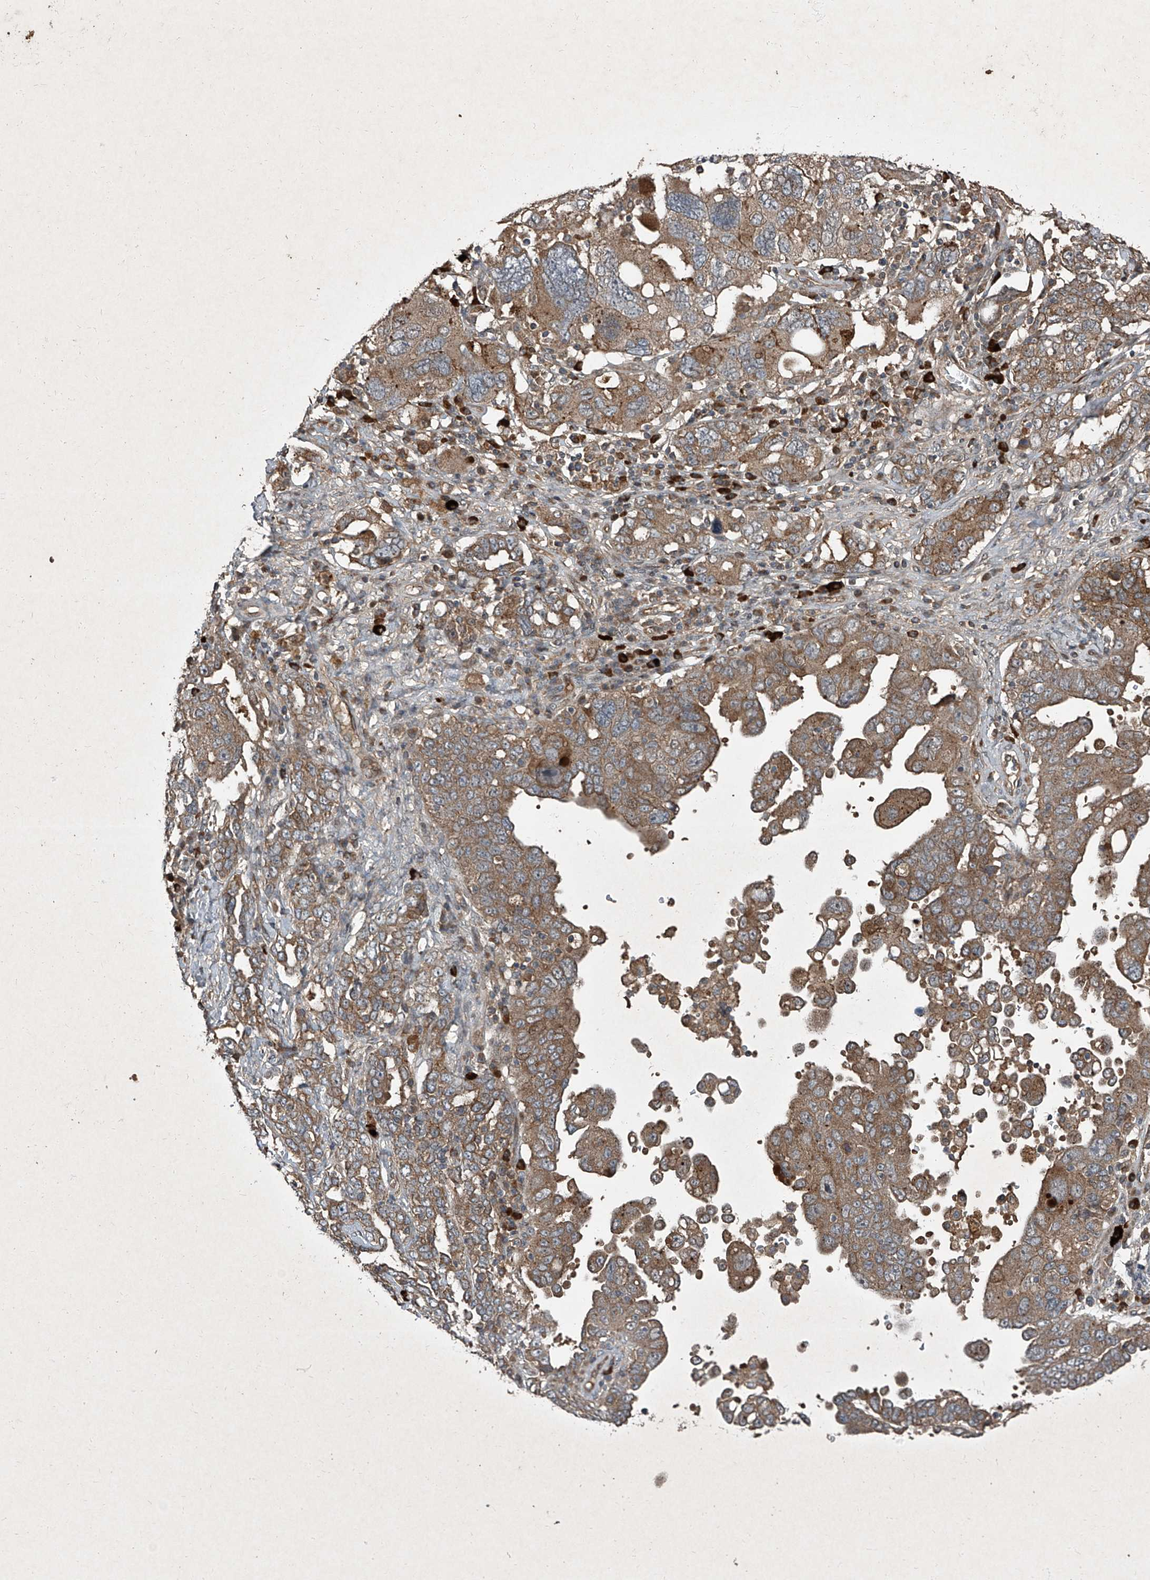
{"staining": {"intensity": "moderate", "quantity": ">75%", "location": "cytoplasmic/membranous"}, "tissue": "ovarian cancer", "cell_type": "Tumor cells", "image_type": "cancer", "snomed": [{"axis": "morphology", "description": "Carcinoma, endometroid"}, {"axis": "topography", "description": "Ovary"}], "caption": "High-power microscopy captured an immunohistochemistry (IHC) micrograph of ovarian endometroid carcinoma, revealing moderate cytoplasmic/membranous expression in about >75% of tumor cells.", "gene": "CCN1", "patient": {"sex": "female", "age": 62}}